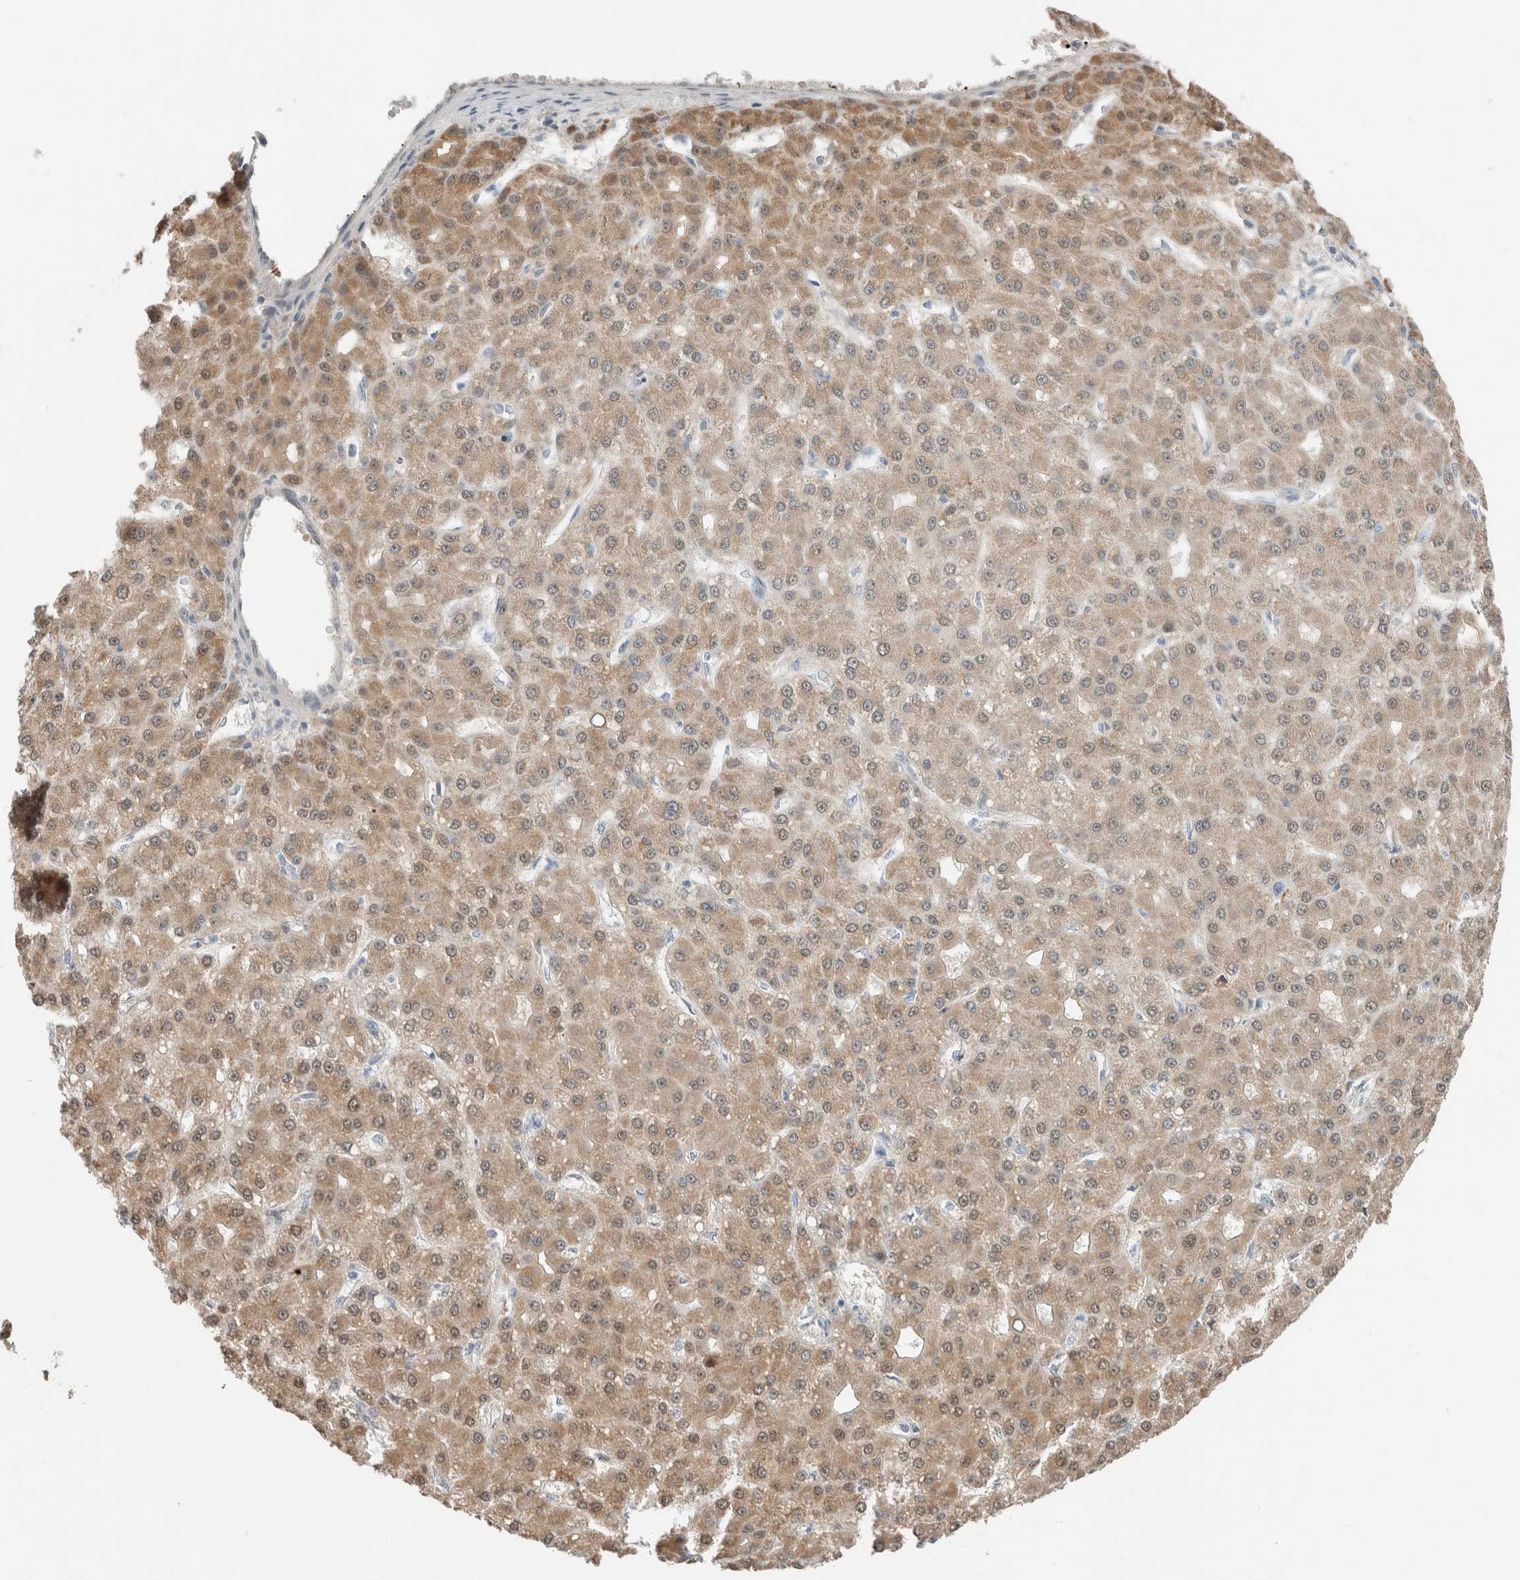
{"staining": {"intensity": "moderate", "quantity": ">75%", "location": "cytoplasmic/membranous,nuclear"}, "tissue": "liver cancer", "cell_type": "Tumor cells", "image_type": "cancer", "snomed": [{"axis": "morphology", "description": "Carcinoma, Hepatocellular, NOS"}, {"axis": "topography", "description": "Liver"}], "caption": "A medium amount of moderate cytoplasmic/membranous and nuclear expression is appreciated in approximately >75% of tumor cells in hepatocellular carcinoma (liver) tissue.", "gene": "CRAT", "patient": {"sex": "male", "age": 67}}